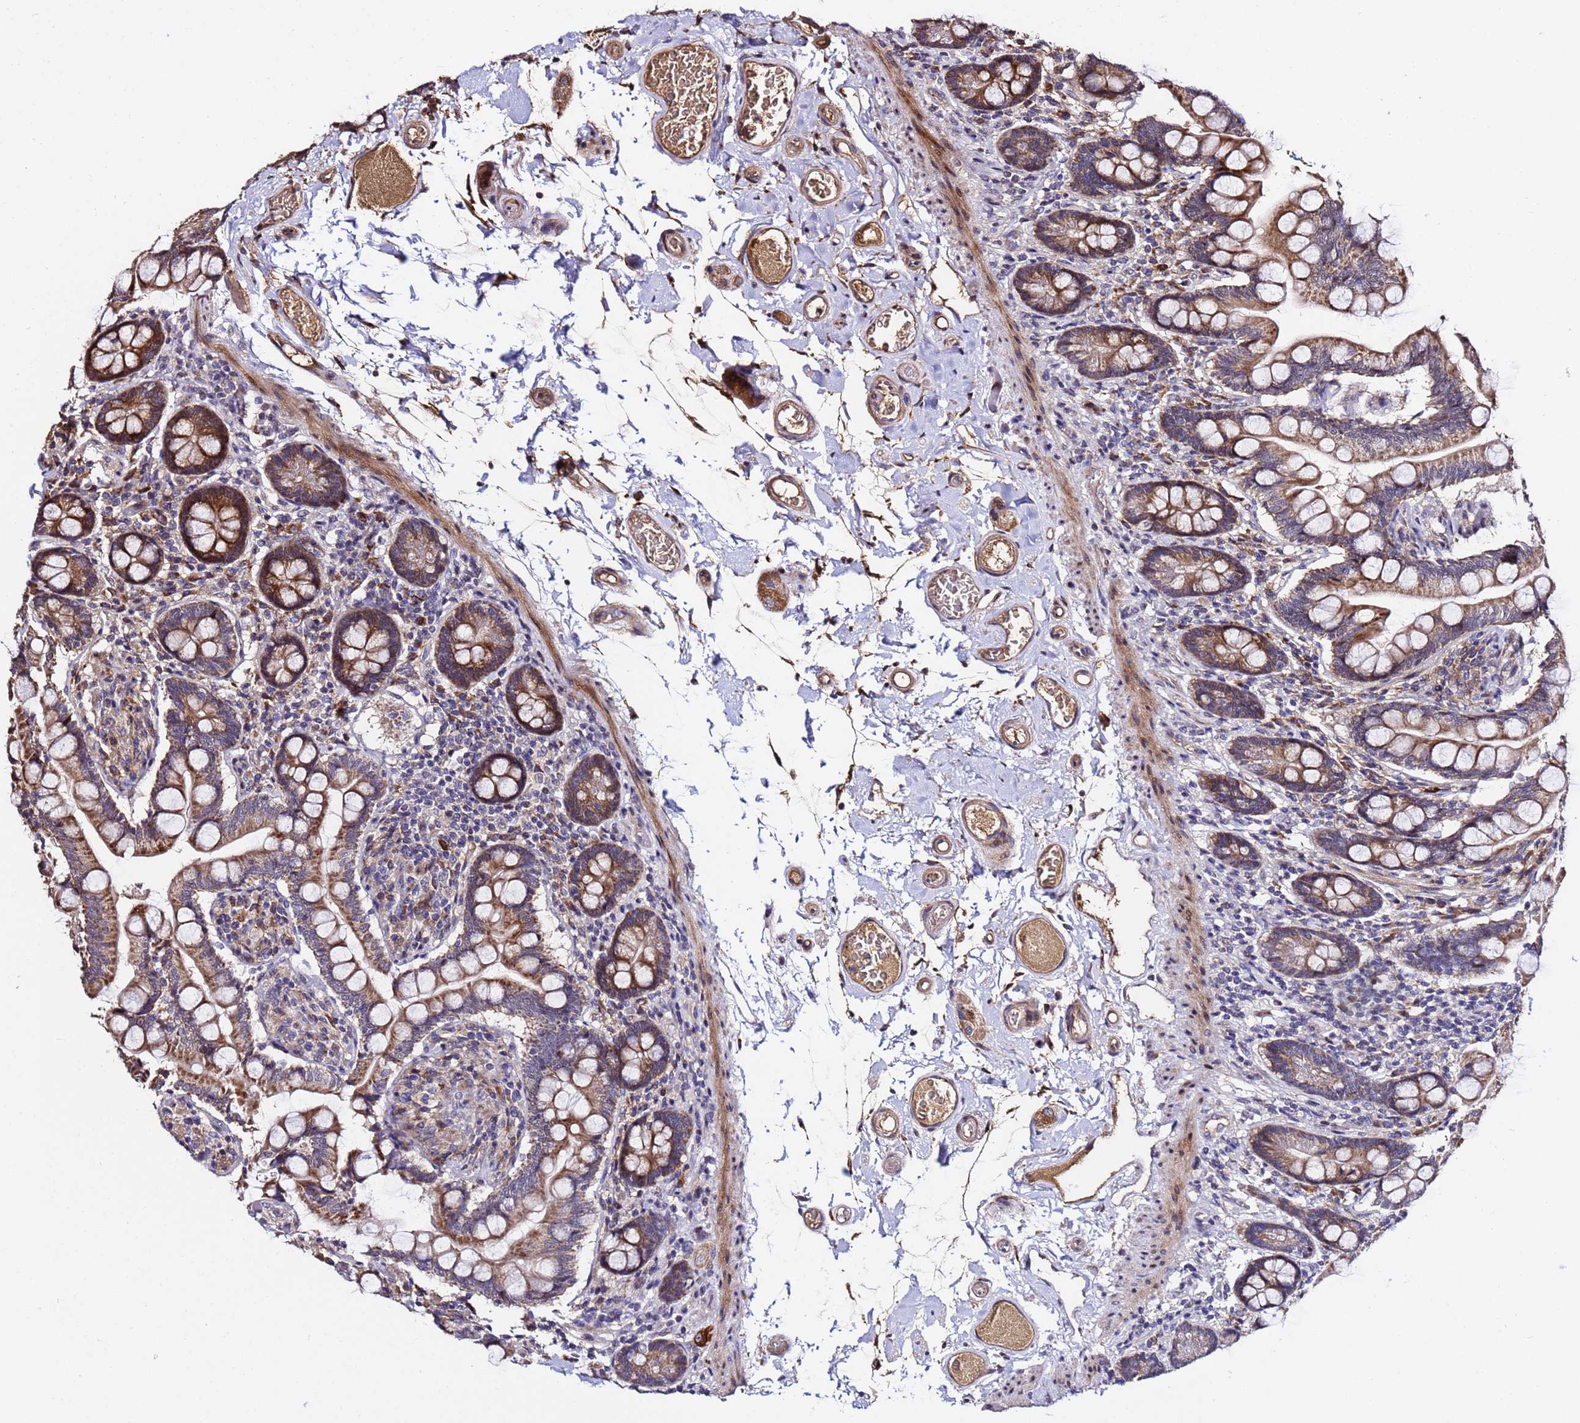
{"staining": {"intensity": "strong", "quantity": ">75%", "location": "cytoplasmic/membranous"}, "tissue": "small intestine", "cell_type": "Glandular cells", "image_type": "normal", "snomed": [{"axis": "morphology", "description": "Normal tissue, NOS"}, {"axis": "topography", "description": "Small intestine"}], "caption": "Glandular cells display high levels of strong cytoplasmic/membranous positivity in about >75% of cells in normal human small intestine.", "gene": "WNK4", "patient": {"sex": "female", "age": 64}}